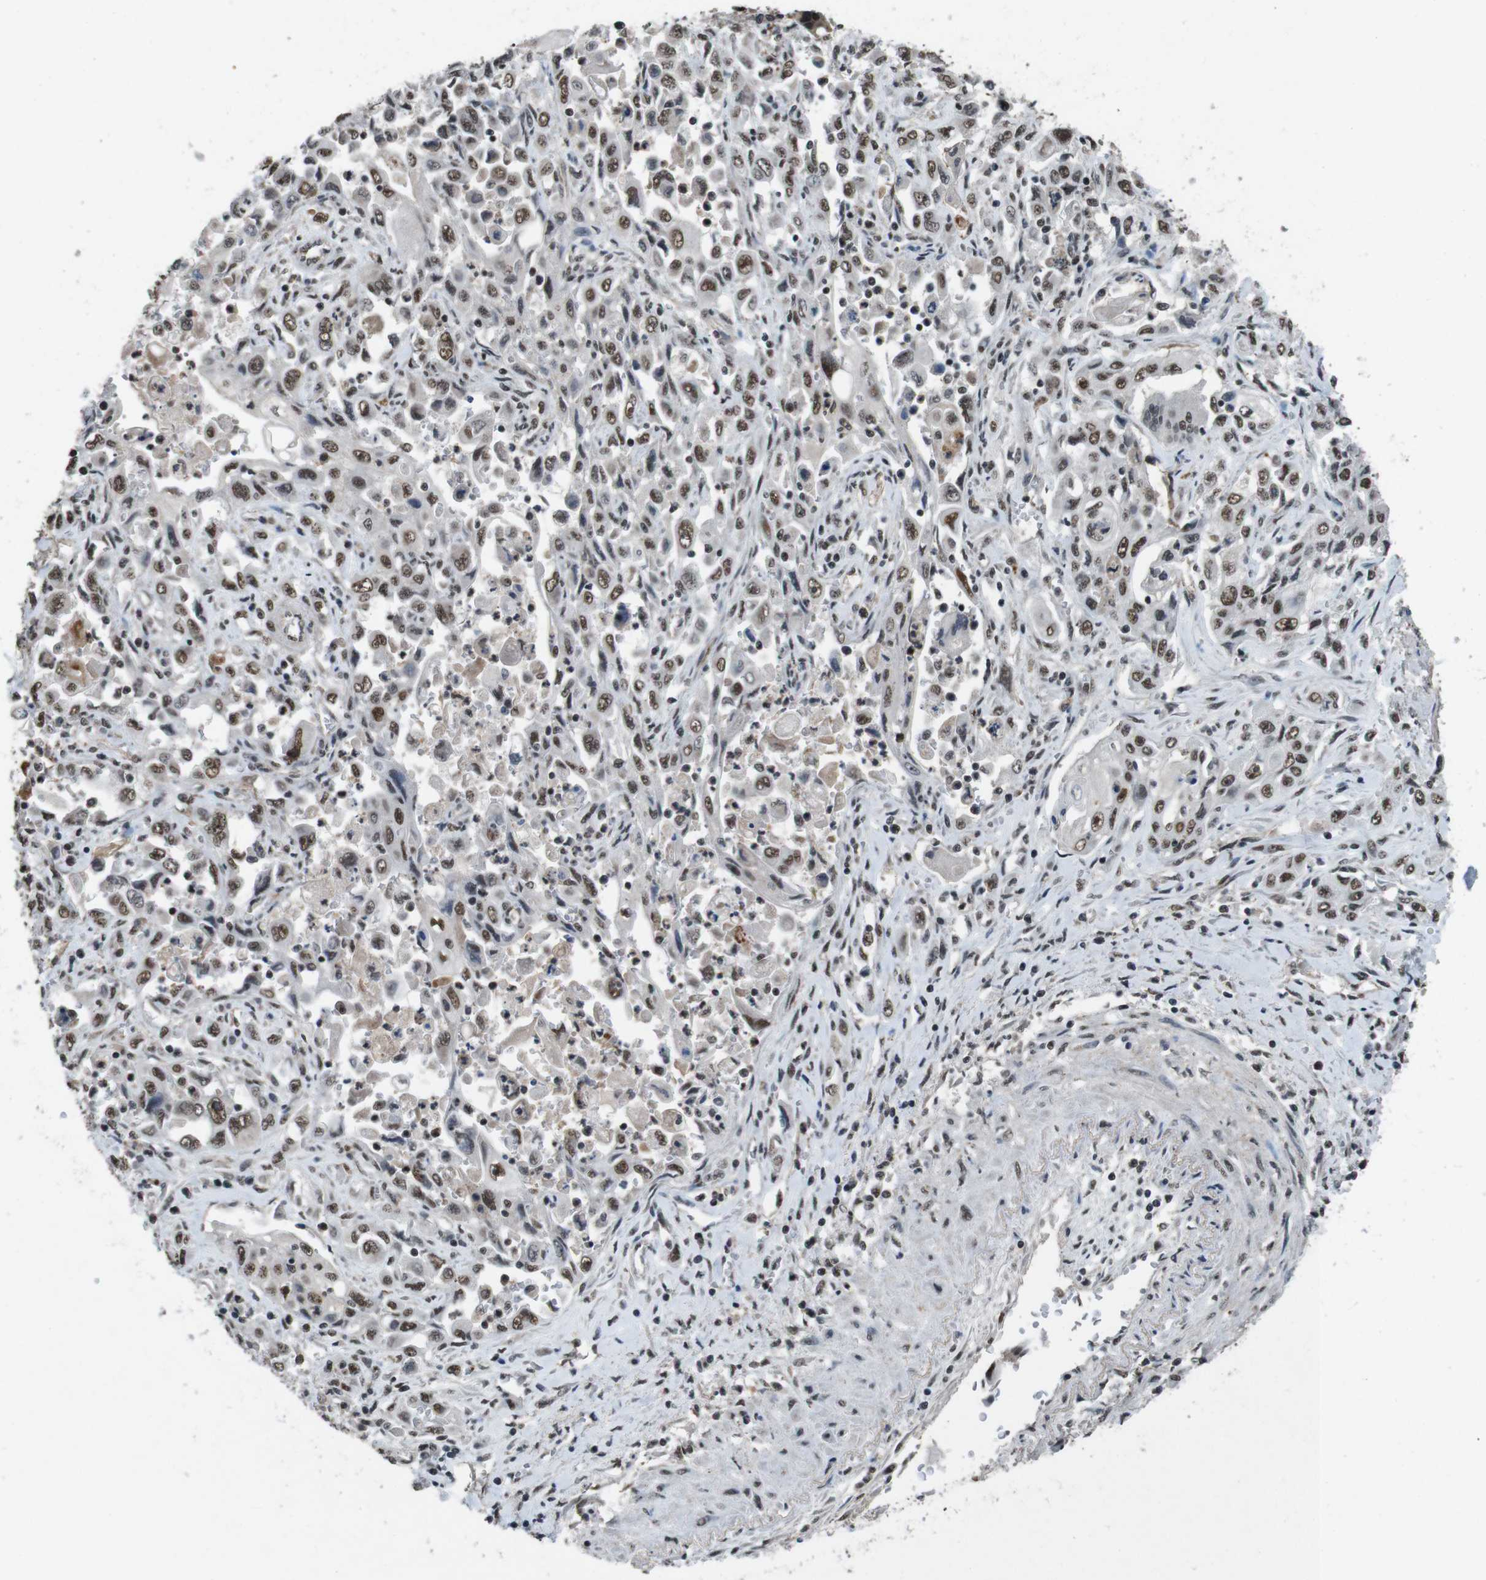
{"staining": {"intensity": "moderate", "quantity": ">75%", "location": "nuclear"}, "tissue": "pancreatic cancer", "cell_type": "Tumor cells", "image_type": "cancer", "snomed": [{"axis": "morphology", "description": "Adenocarcinoma, NOS"}, {"axis": "topography", "description": "Pancreas"}], "caption": "IHC image of adenocarcinoma (pancreatic) stained for a protein (brown), which reveals medium levels of moderate nuclear expression in approximately >75% of tumor cells.", "gene": "NR4A2", "patient": {"sex": "male", "age": 70}}